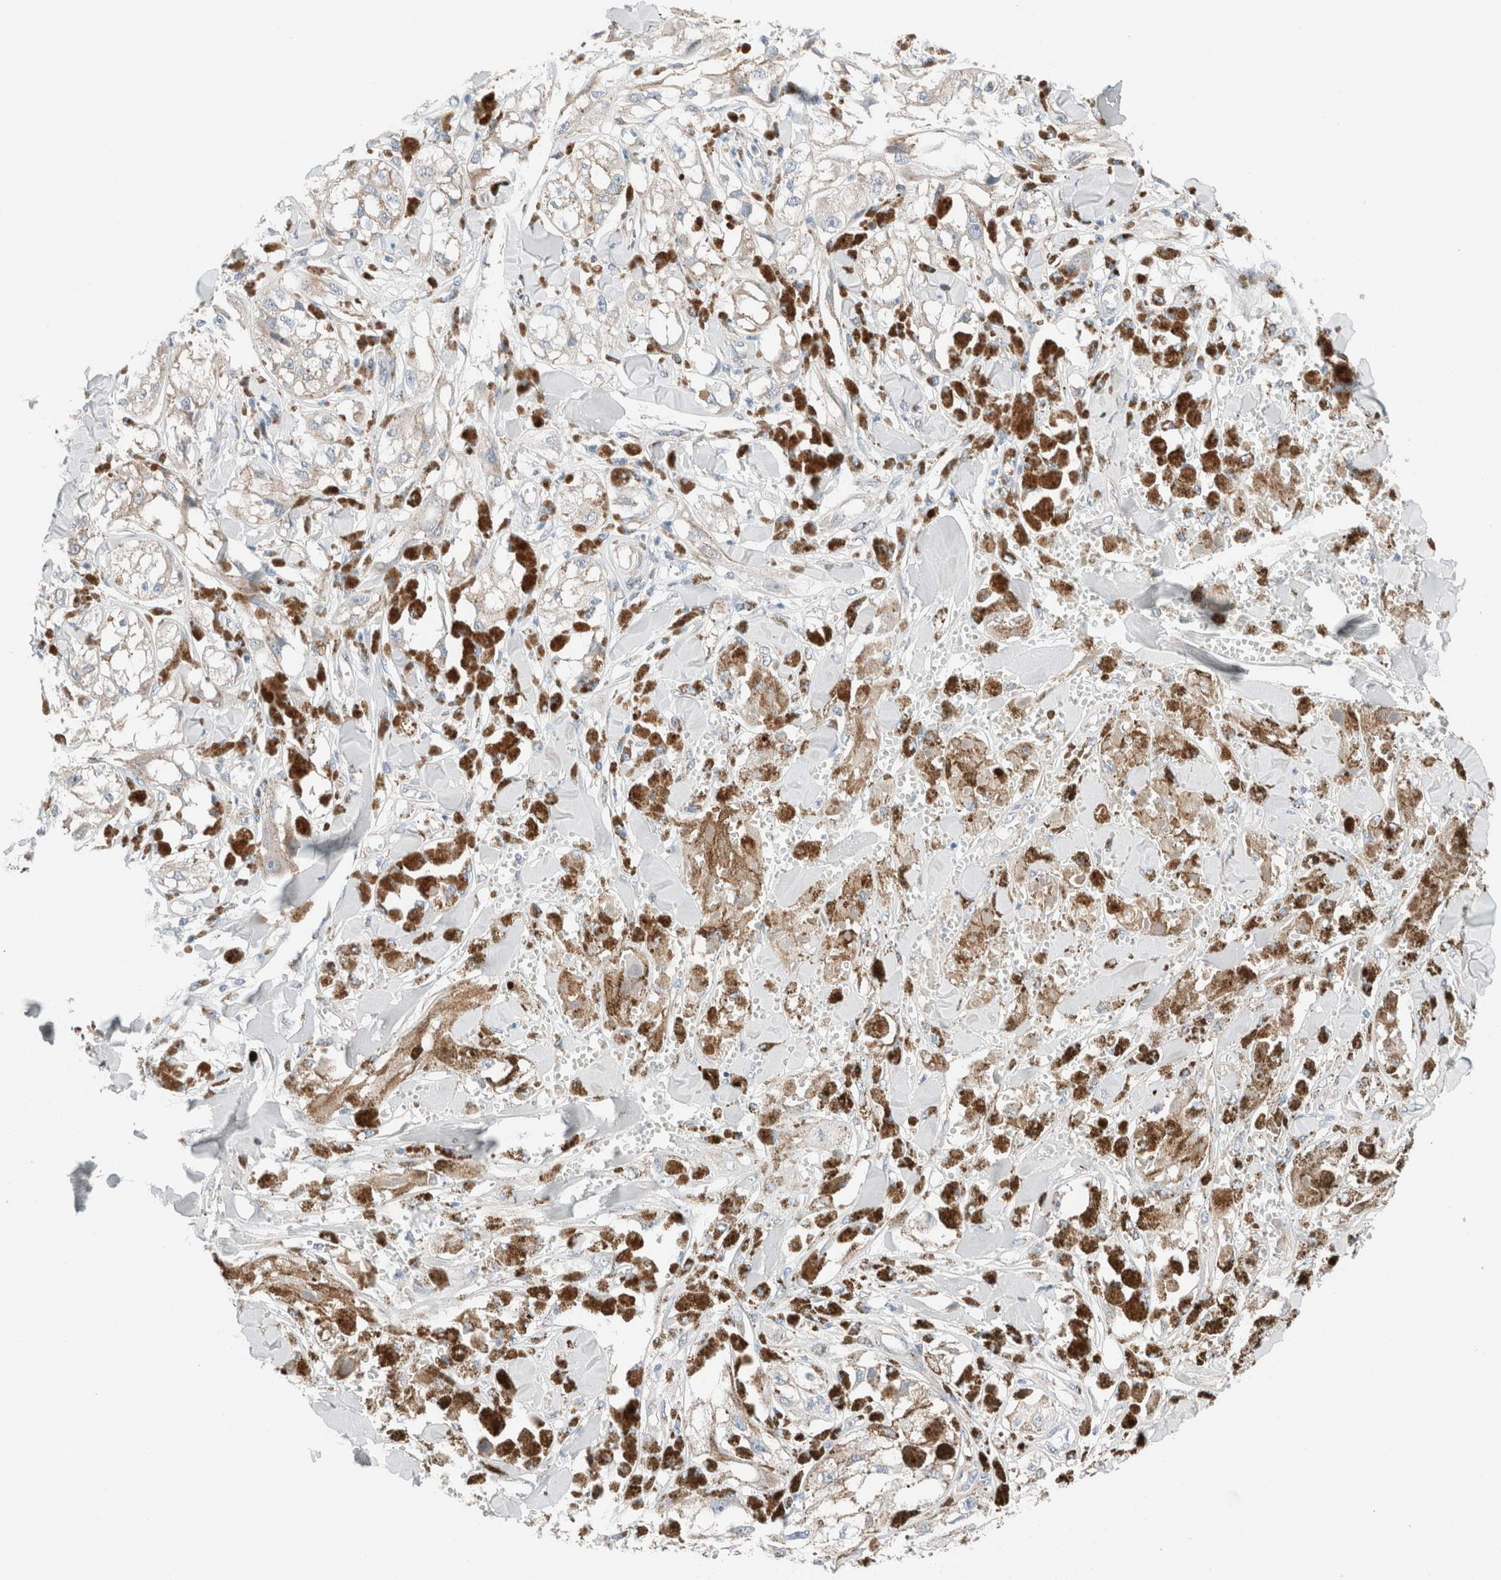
{"staining": {"intensity": "weak", "quantity": "<25%", "location": "cytoplasmic/membranous"}, "tissue": "melanoma", "cell_type": "Tumor cells", "image_type": "cancer", "snomed": [{"axis": "morphology", "description": "Malignant melanoma, NOS"}, {"axis": "topography", "description": "Skin"}], "caption": "Immunohistochemistry histopathology image of melanoma stained for a protein (brown), which shows no positivity in tumor cells.", "gene": "CASC3", "patient": {"sex": "male", "age": 88}}